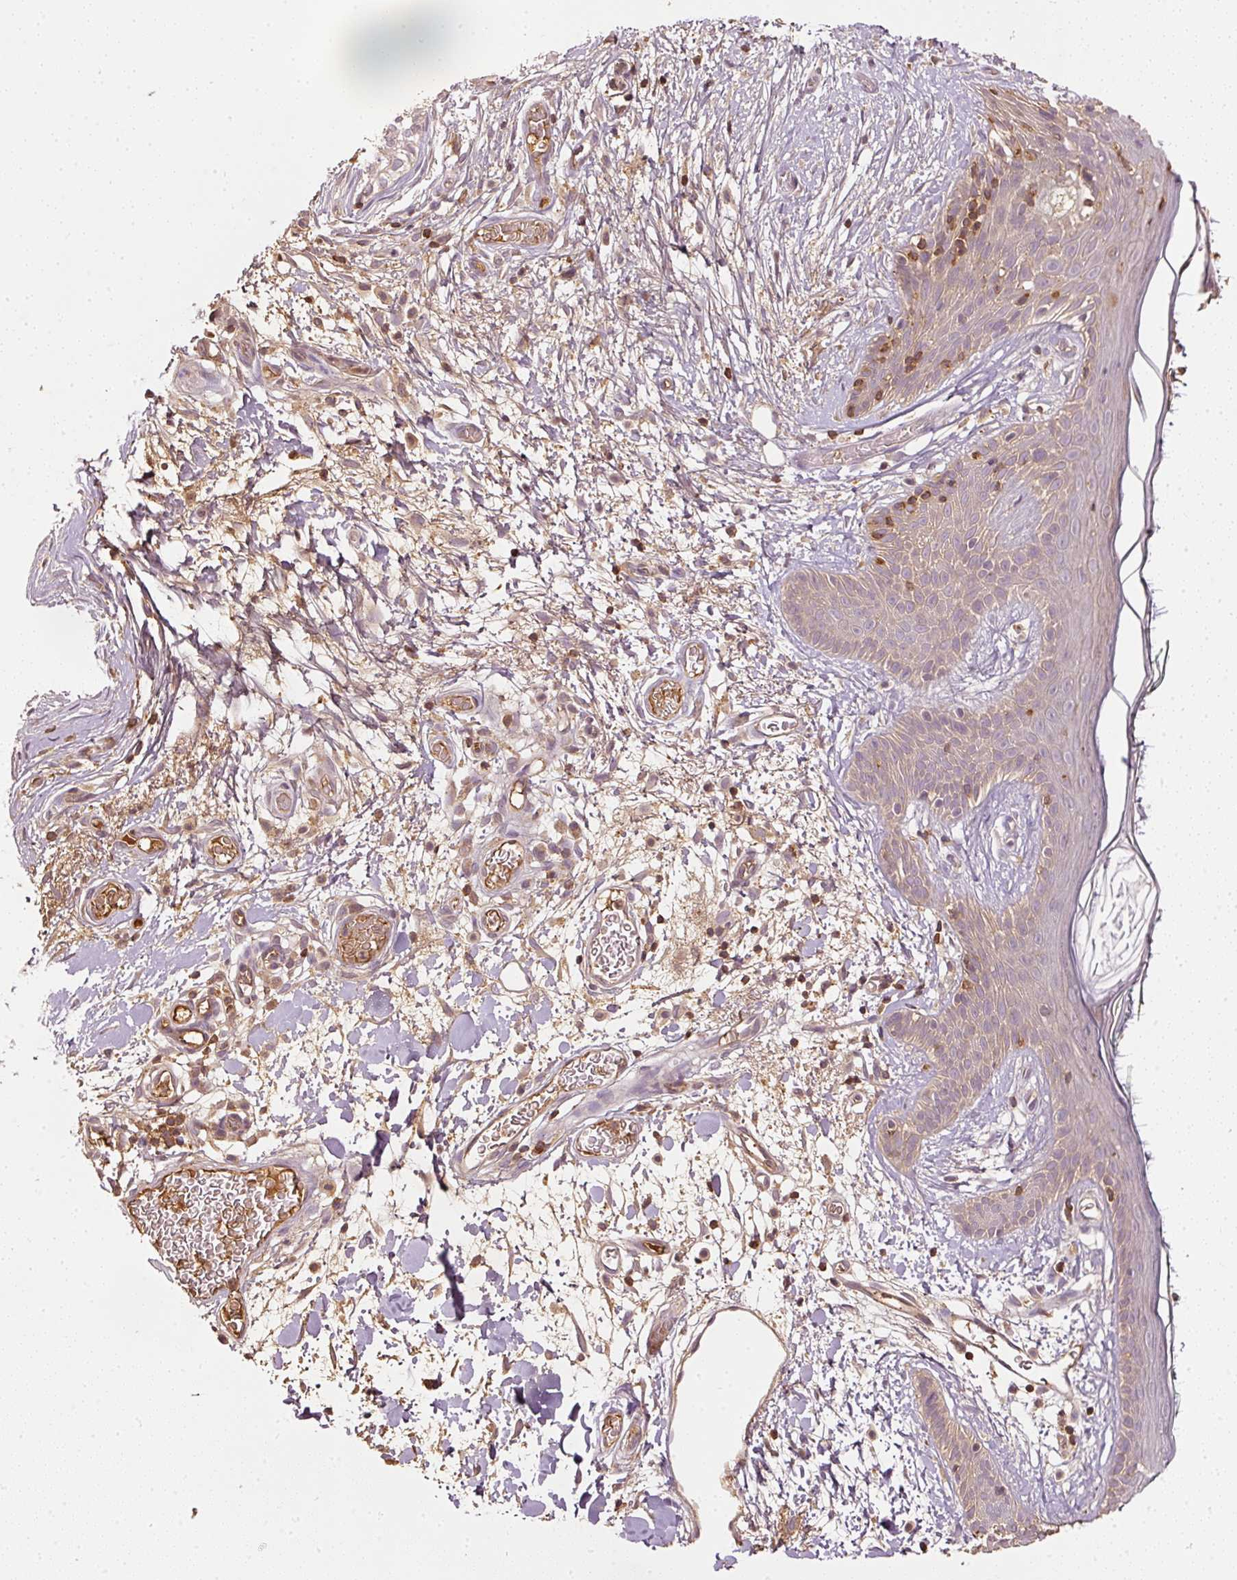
{"staining": {"intensity": "moderate", "quantity": ">75%", "location": "cytoplasmic/membranous"}, "tissue": "skin", "cell_type": "Fibroblasts", "image_type": "normal", "snomed": [{"axis": "morphology", "description": "Normal tissue, NOS"}, {"axis": "topography", "description": "Skin"}], "caption": "This micrograph displays immunohistochemistry staining of unremarkable skin, with medium moderate cytoplasmic/membranous expression in approximately >75% of fibroblasts.", "gene": "EVL", "patient": {"sex": "male", "age": 79}}